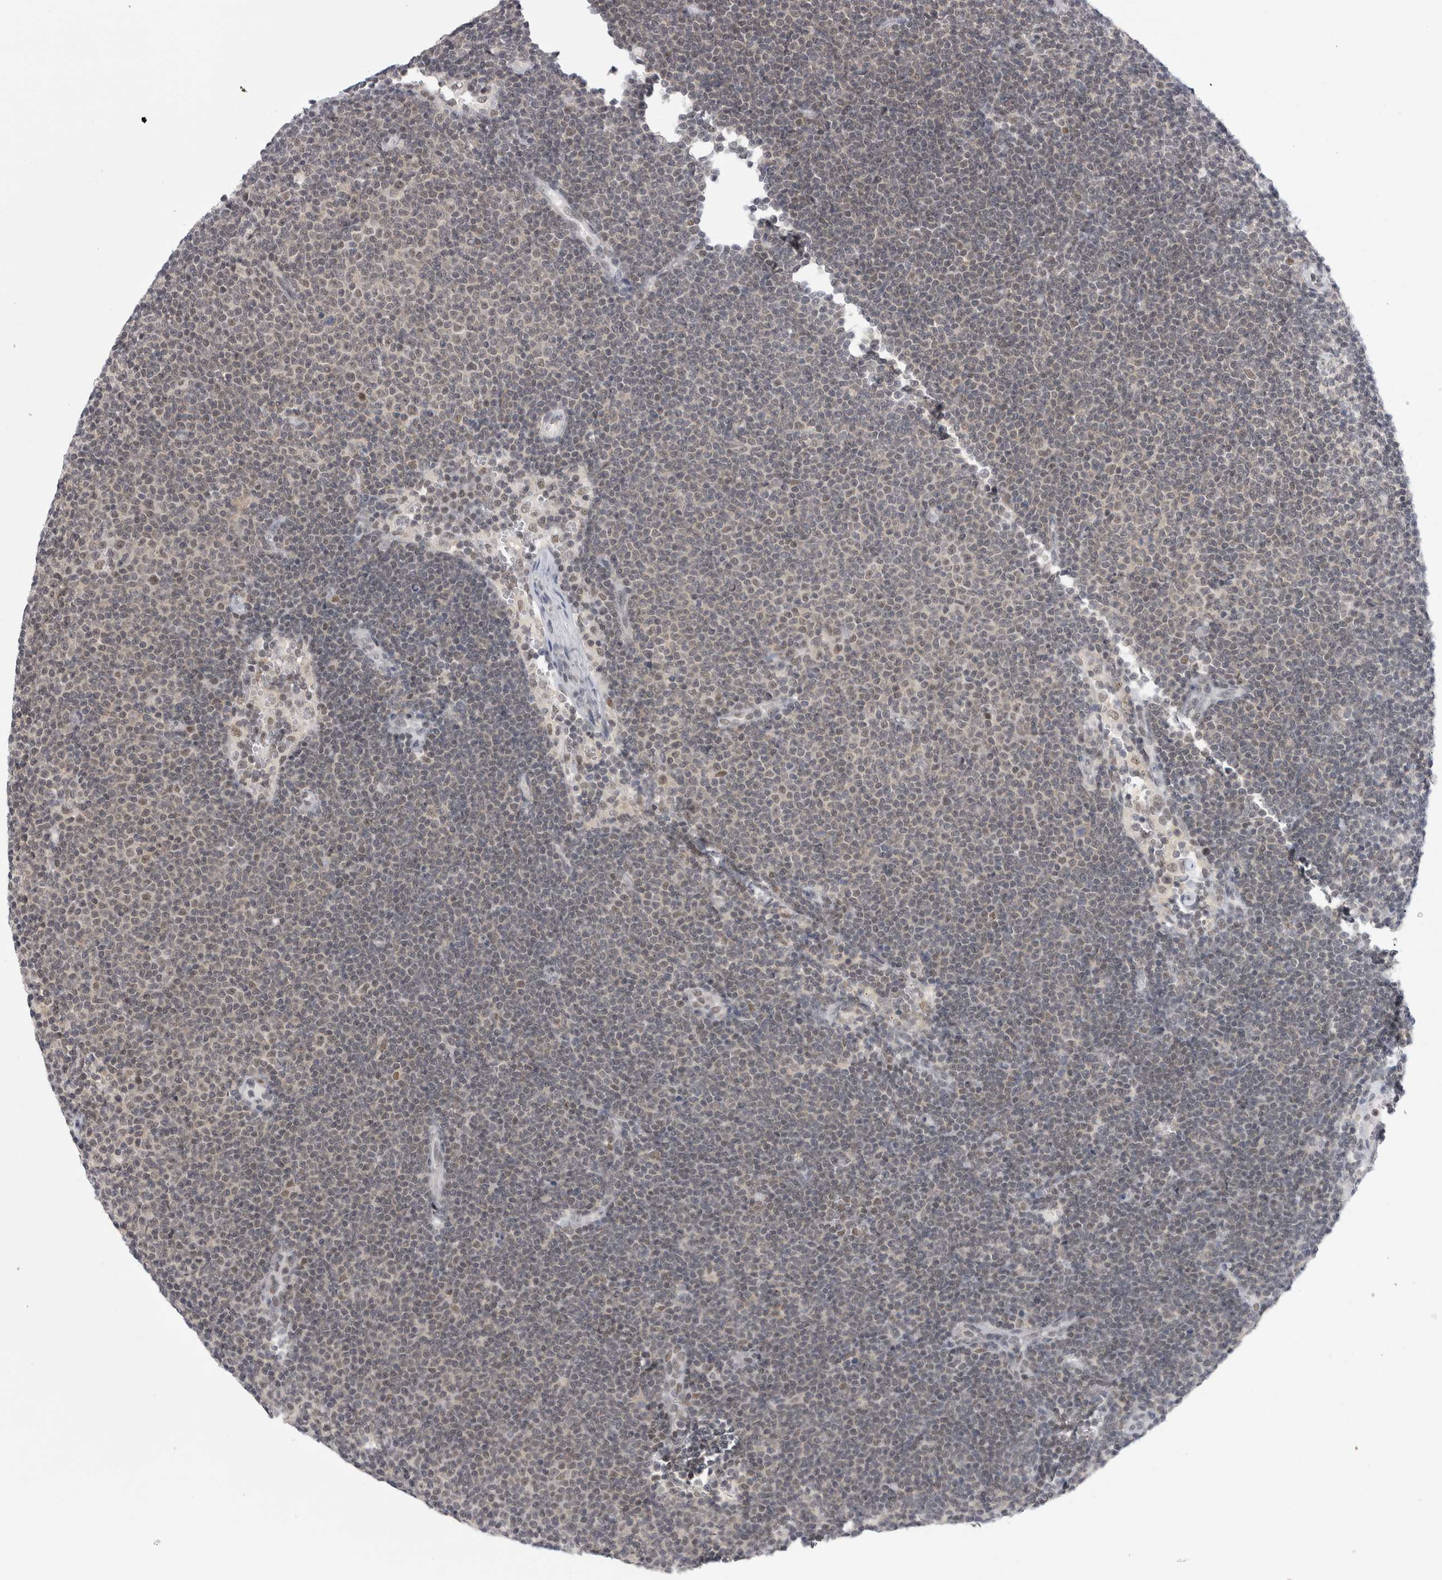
{"staining": {"intensity": "weak", "quantity": "<25%", "location": "nuclear"}, "tissue": "lymphoma", "cell_type": "Tumor cells", "image_type": "cancer", "snomed": [{"axis": "morphology", "description": "Malignant lymphoma, non-Hodgkin's type, Low grade"}, {"axis": "topography", "description": "Lymph node"}], "caption": "Low-grade malignant lymphoma, non-Hodgkin's type stained for a protein using immunohistochemistry (IHC) exhibits no positivity tumor cells.", "gene": "PSMB2", "patient": {"sex": "female", "age": 53}}